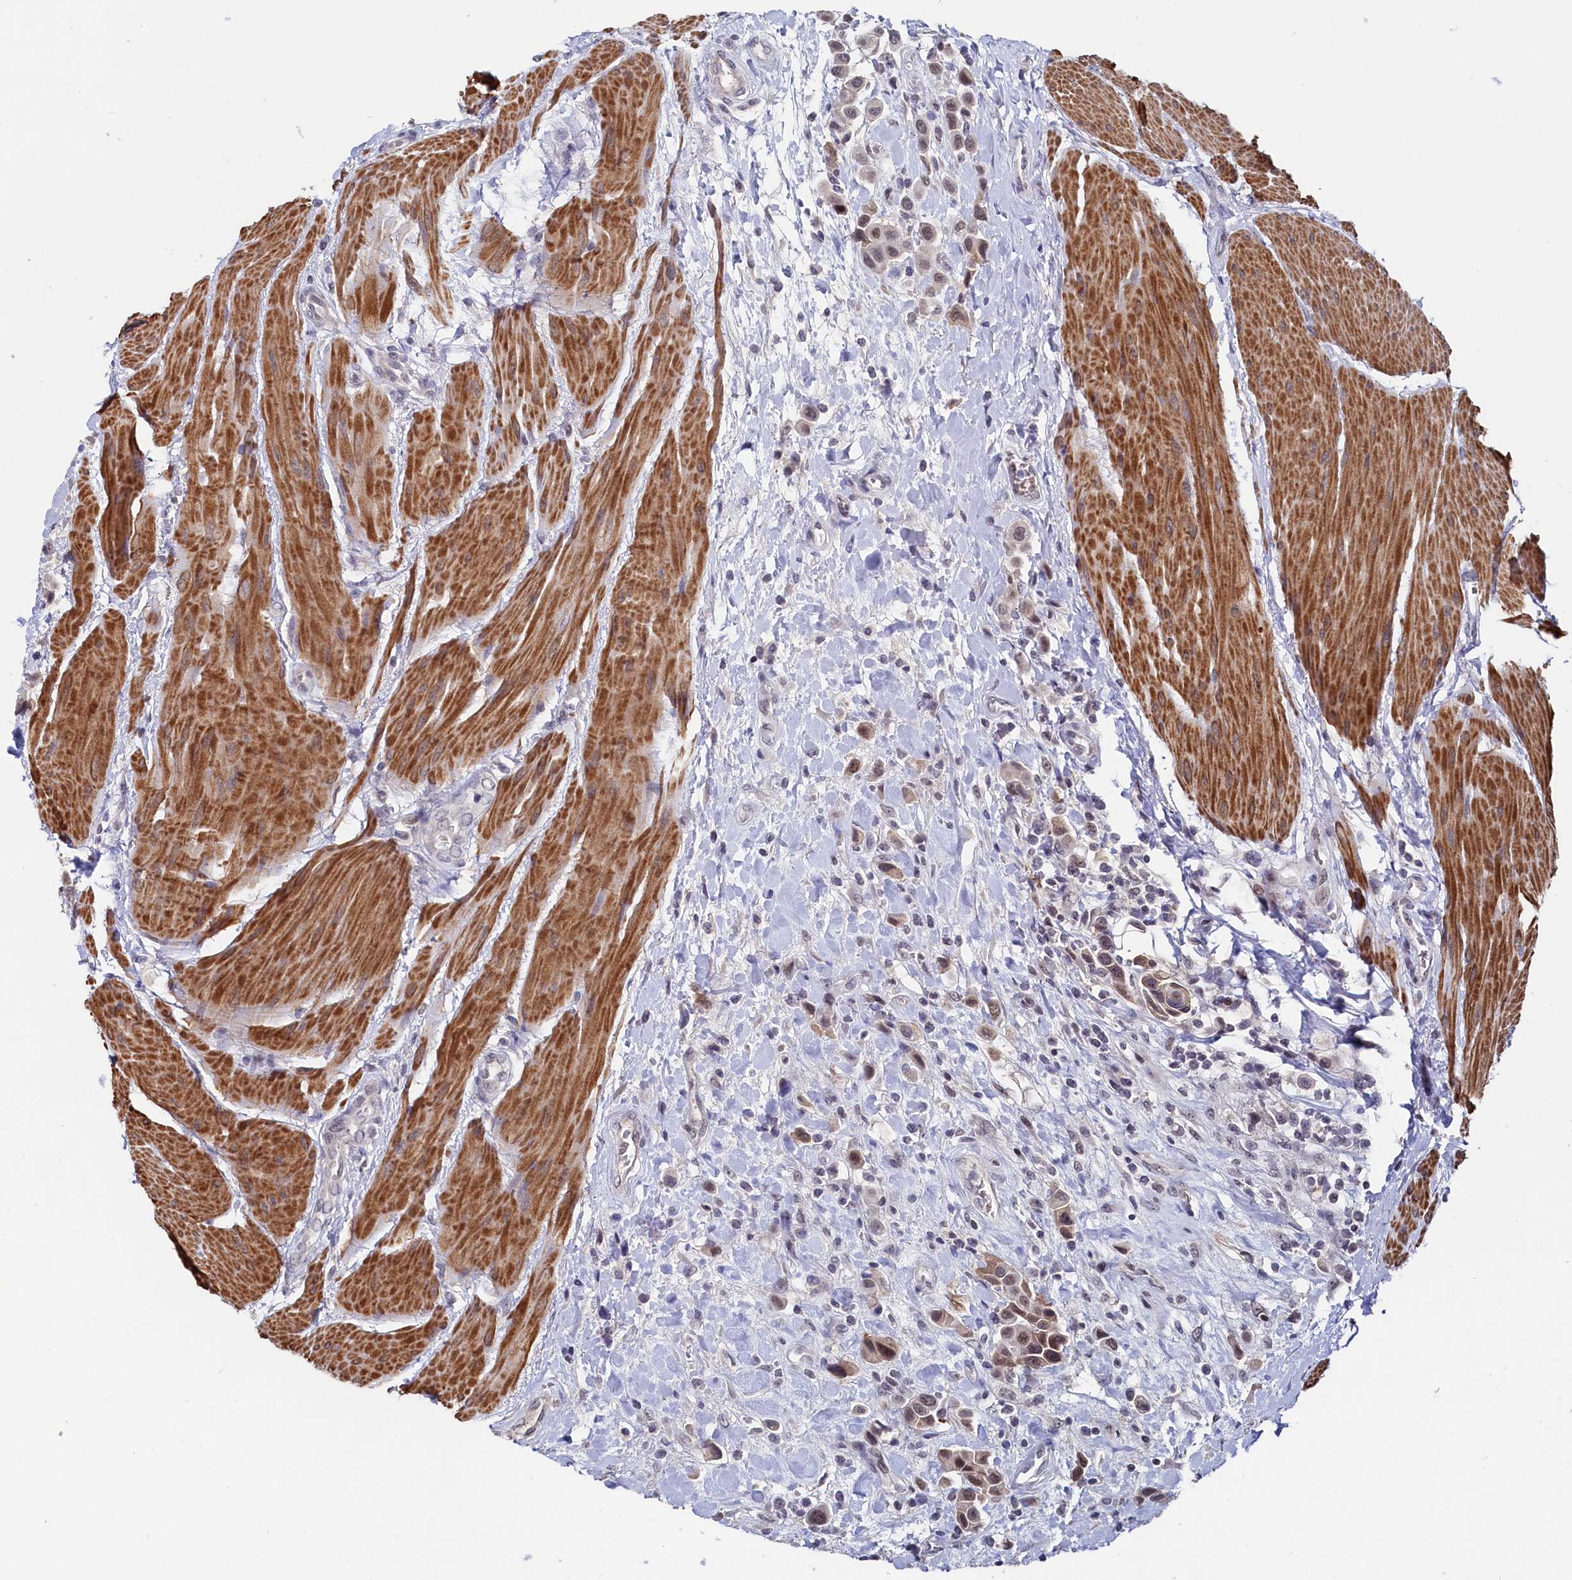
{"staining": {"intensity": "moderate", "quantity": "25%-75%", "location": "nuclear"}, "tissue": "urothelial cancer", "cell_type": "Tumor cells", "image_type": "cancer", "snomed": [{"axis": "morphology", "description": "Urothelial carcinoma, High grade"}, {"axis": "topography", "description": "Urinary bladder"}], "caption": "Immunohistochemical staining of urothelial cancer exhibits medium levels of moderate nuclear staining in about 25%-75% of tumor cells. The staining was performed using DAB (3,3'-diaminobenzidine), with brown indicating positive protein expression. Nuclei are stained blue with hematoxylin.", "gene": "TIGD4", "patient": {"sex": "male", "age": 50}}